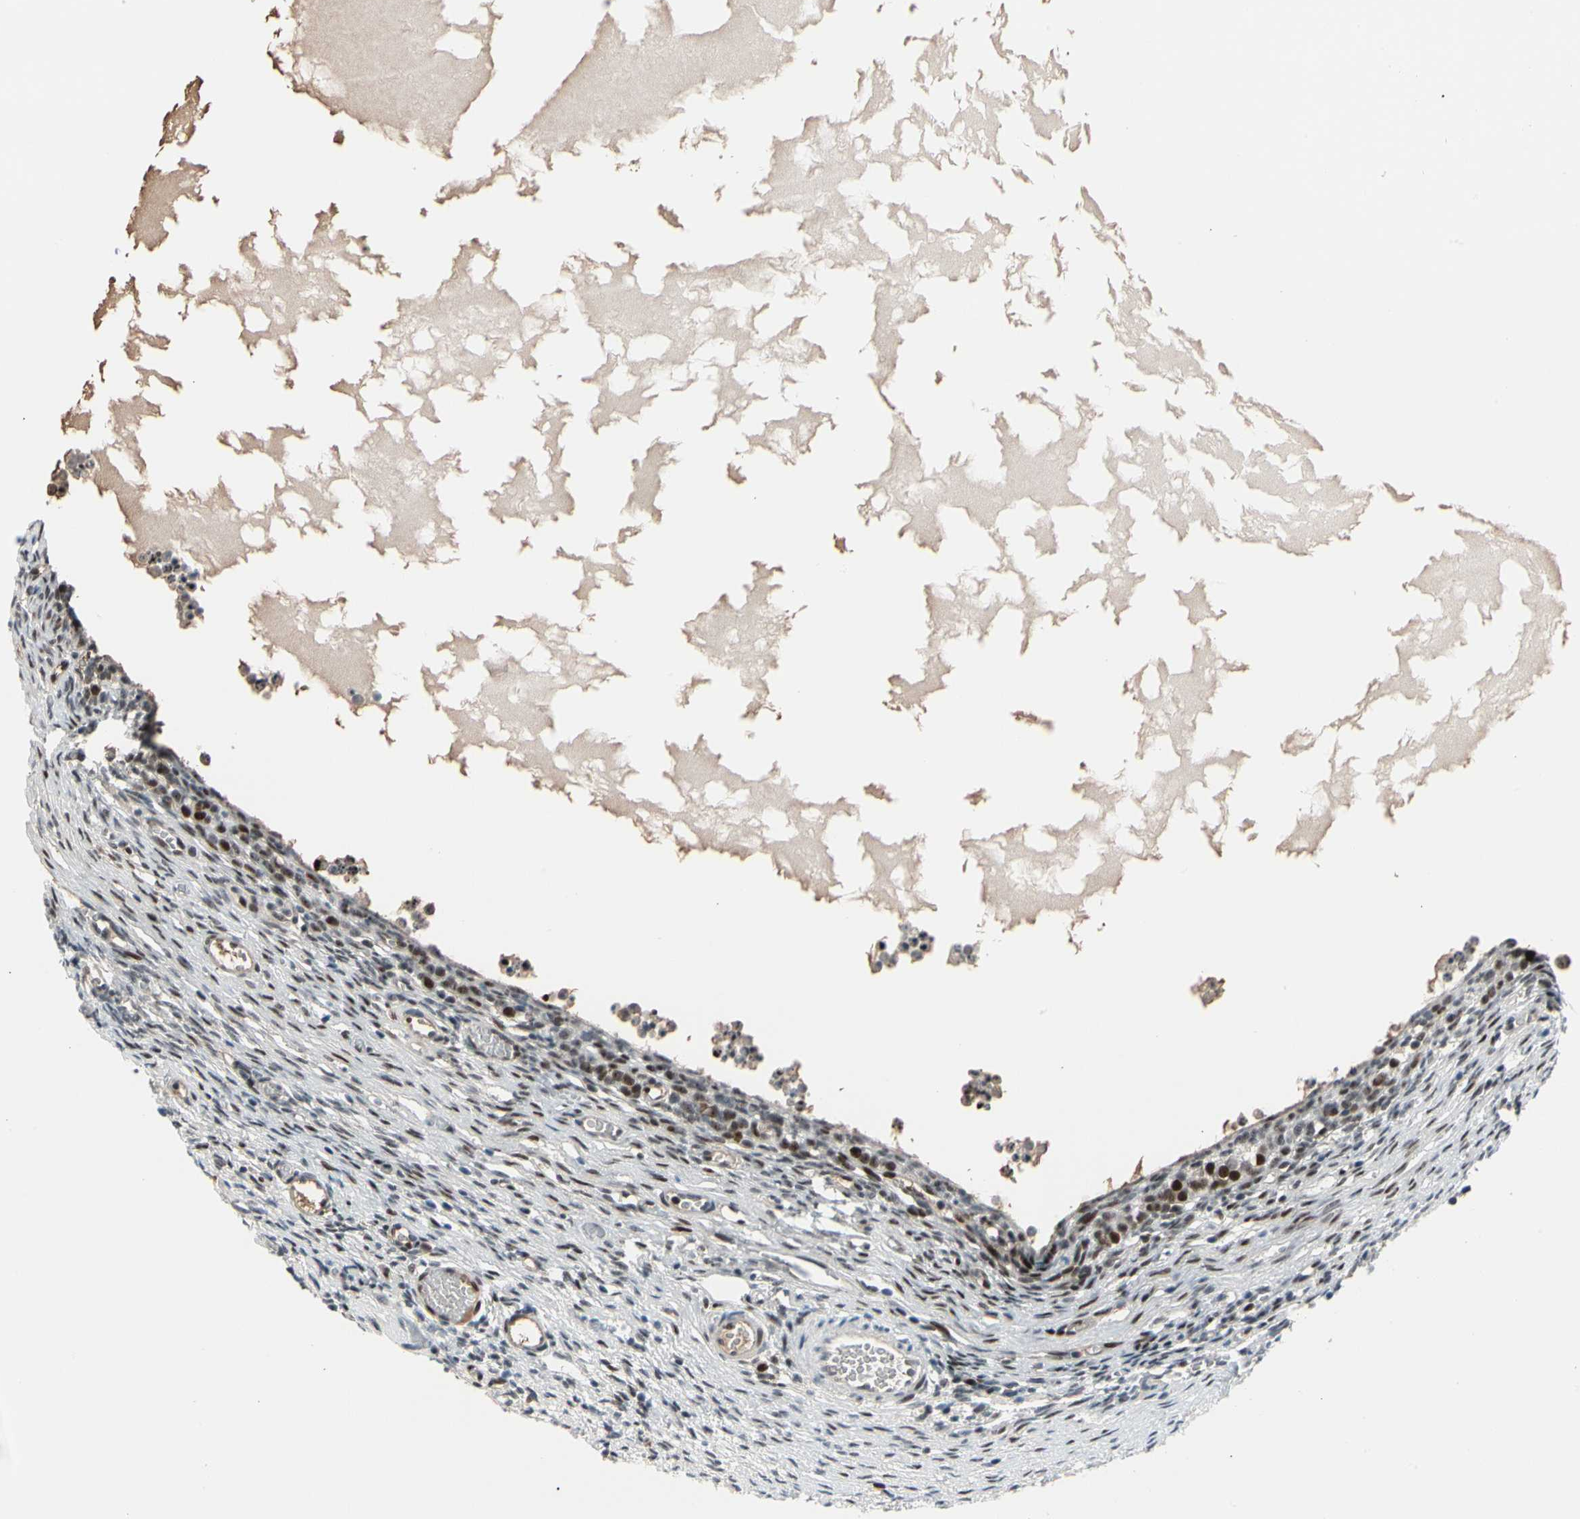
{"staining": {"intensity": "moderate", "quantity": ">75%", "location": "nuclear"}, "tissue": "ovary", "cell_type": "Follicle cells", "image_type": "normal", "snomed": [{"axis": "morphology", "description": "Normal tissue, NOS"}, {"axis": "topography", "description": "Ovary"}], "caption": "An image showing moderate nuclear positivity in about >75% of follicle cells in normal ovary, as visualized by brown immunohistochemical staining.", "gene": "FOXO3", "patient": {"sex": "female", "age": 35}}